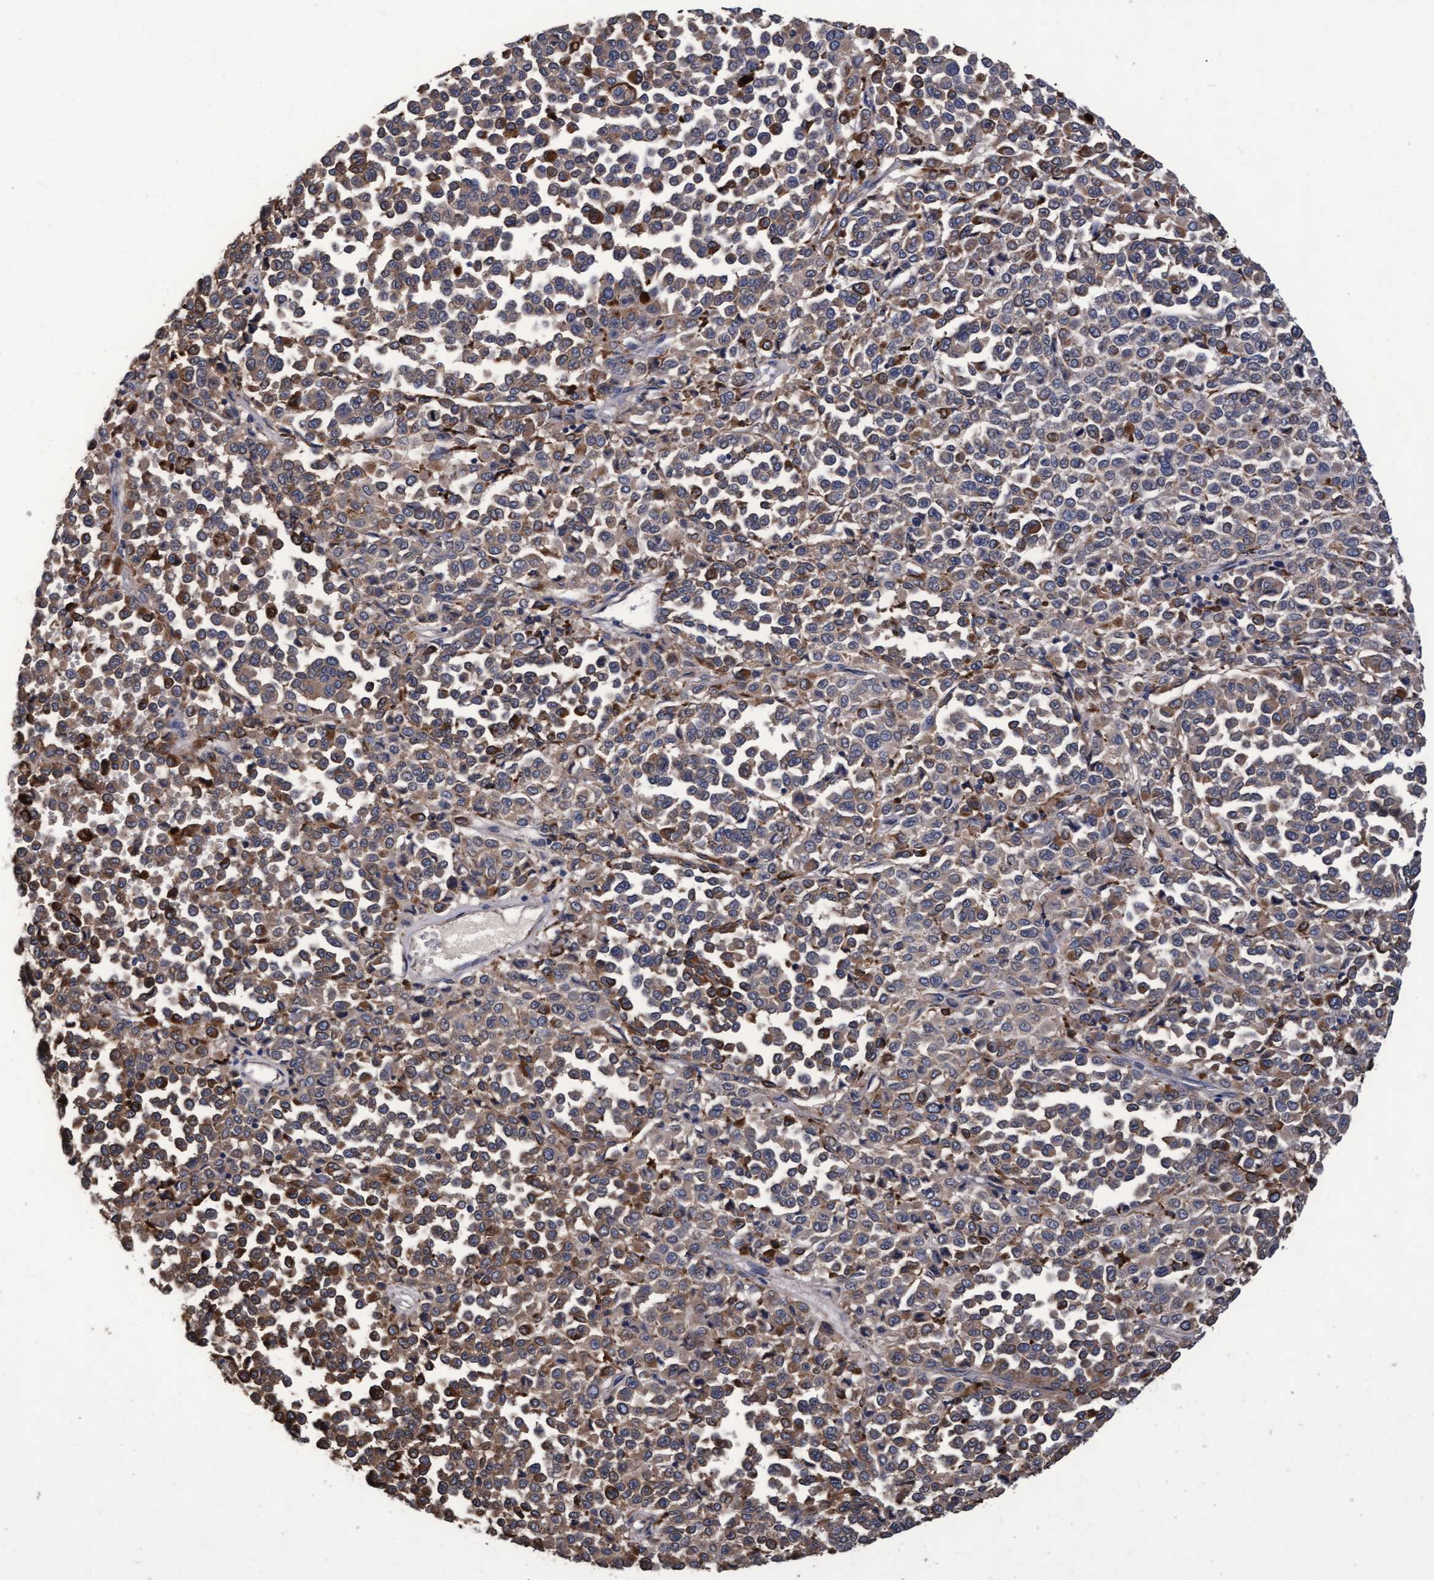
{"staining": {"intensity": "moderate", "quantity": "<25%", "location": "cytoplasmic/membranous"}, "tissue": "melanoma", "cell_type": "Tumor cells", "image_type": "cancer", "snomed": [{"axis": "morphology", "description": "Malignant melanoma, Metastatic site"}, {"axis": "topography", "description": "Pancreas"}], "caption": "Immunohistochemical staining of human malignant melanoma (metastatic site) shows moderate cytoplasmic/membranous protein staining in about <25% of tumor cells. Immunohistochemistry stains the protein in brown and the nuclei are stained blue.", "gene": "CPQ", "patient": {"sex": "female", "age": 30}}